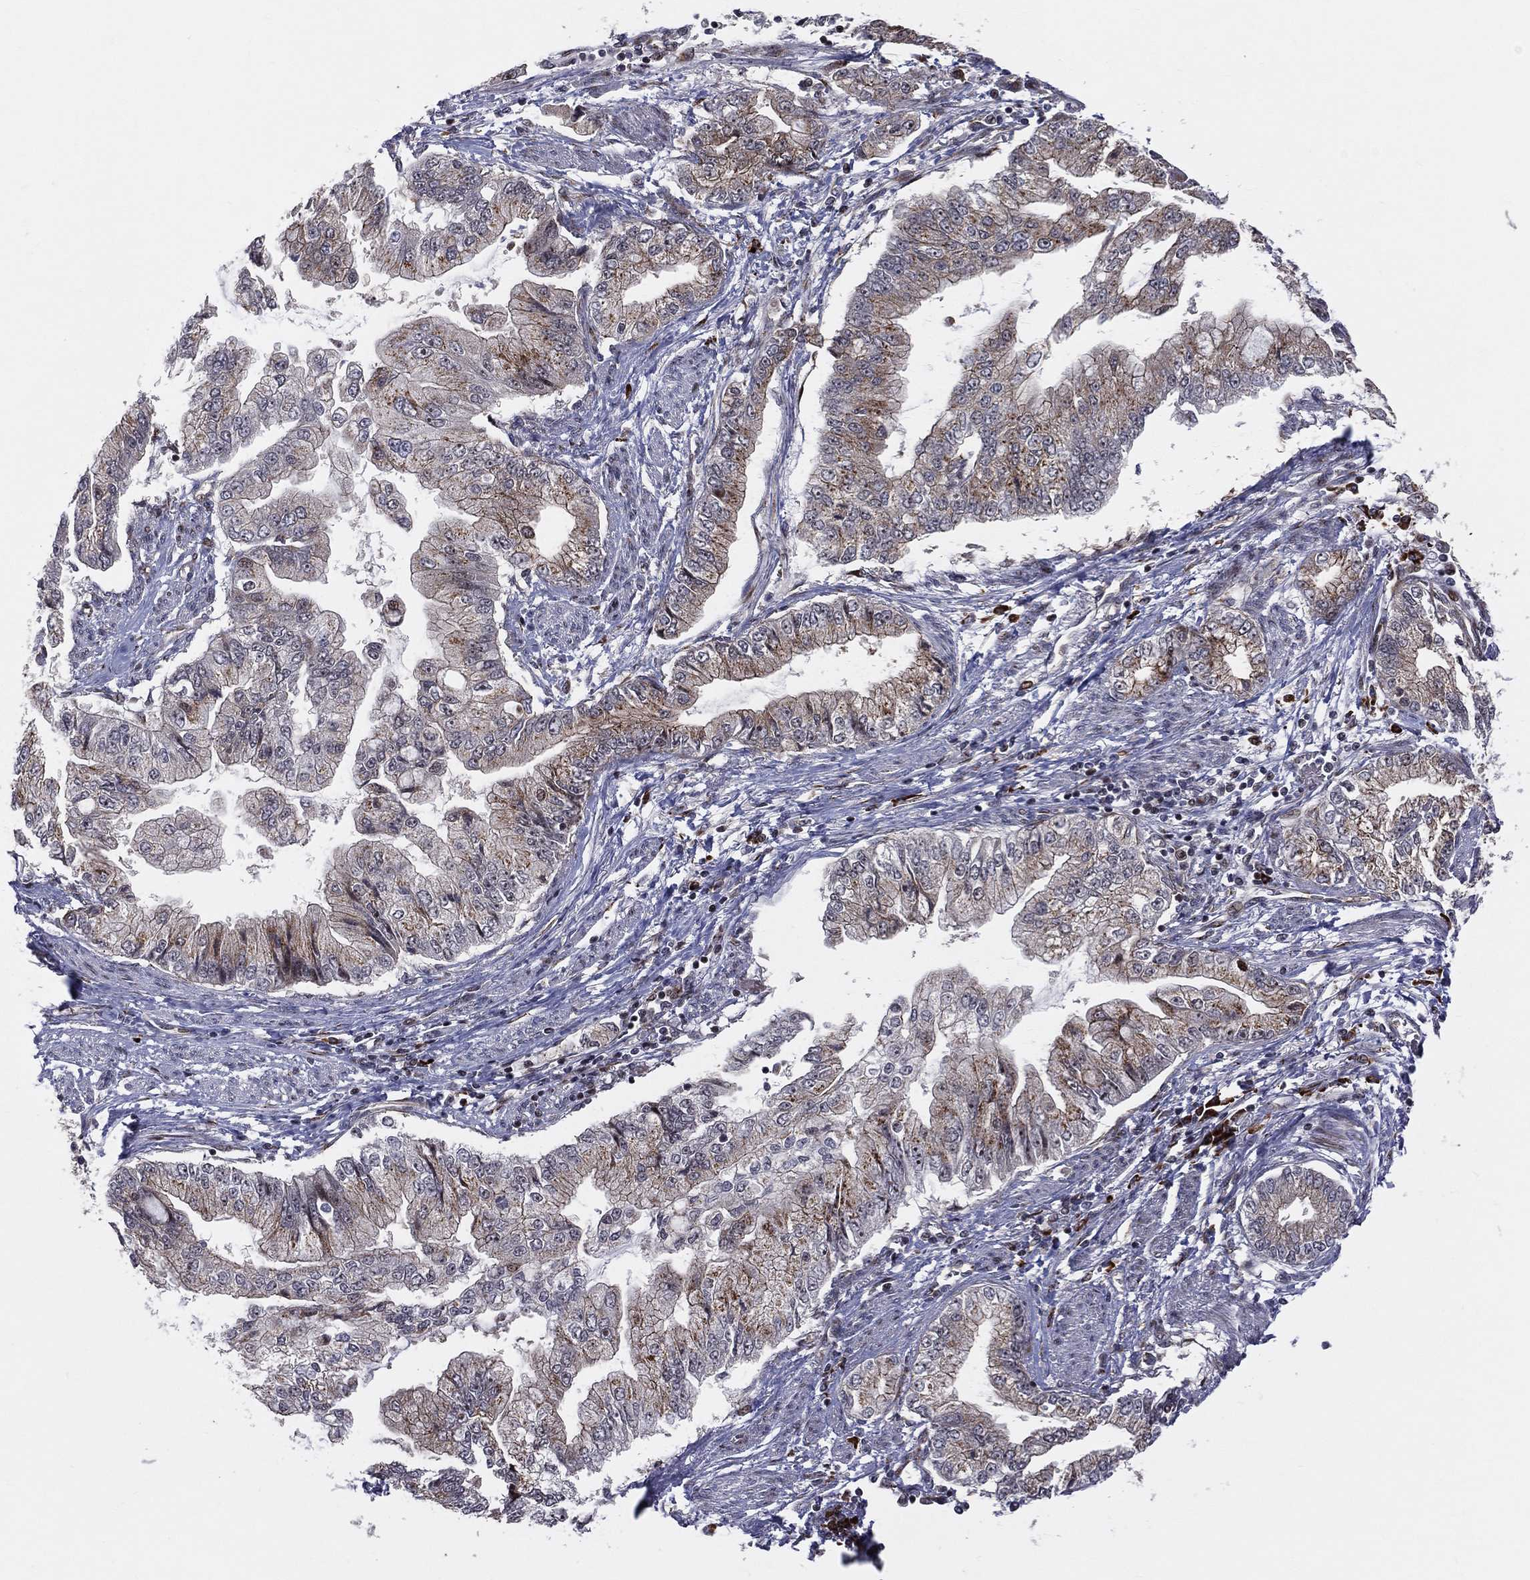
{"staining": {"intensity": "moderate", "quantity": "25%-75%", "location": "cytoplasmic/membranous"}, "tissue": "stomach cancer", "cell_type": "Tumor cells", "image_type": "cancer", "snomed": [{"axis": "morphology", "description": "Adenocarcinoma, NOS"}, {"axis": "topography", "description": "Stomach, upper"}], "caption": "This is an image of immunohistochemistry (IHC) staining of stomach cancer (adenocarcinoma), which shows moderate staining in the cytoplasmic/membranous of tumor cells.", "gene": "VHL", "patient": {"sex": "female", "age": 74}}